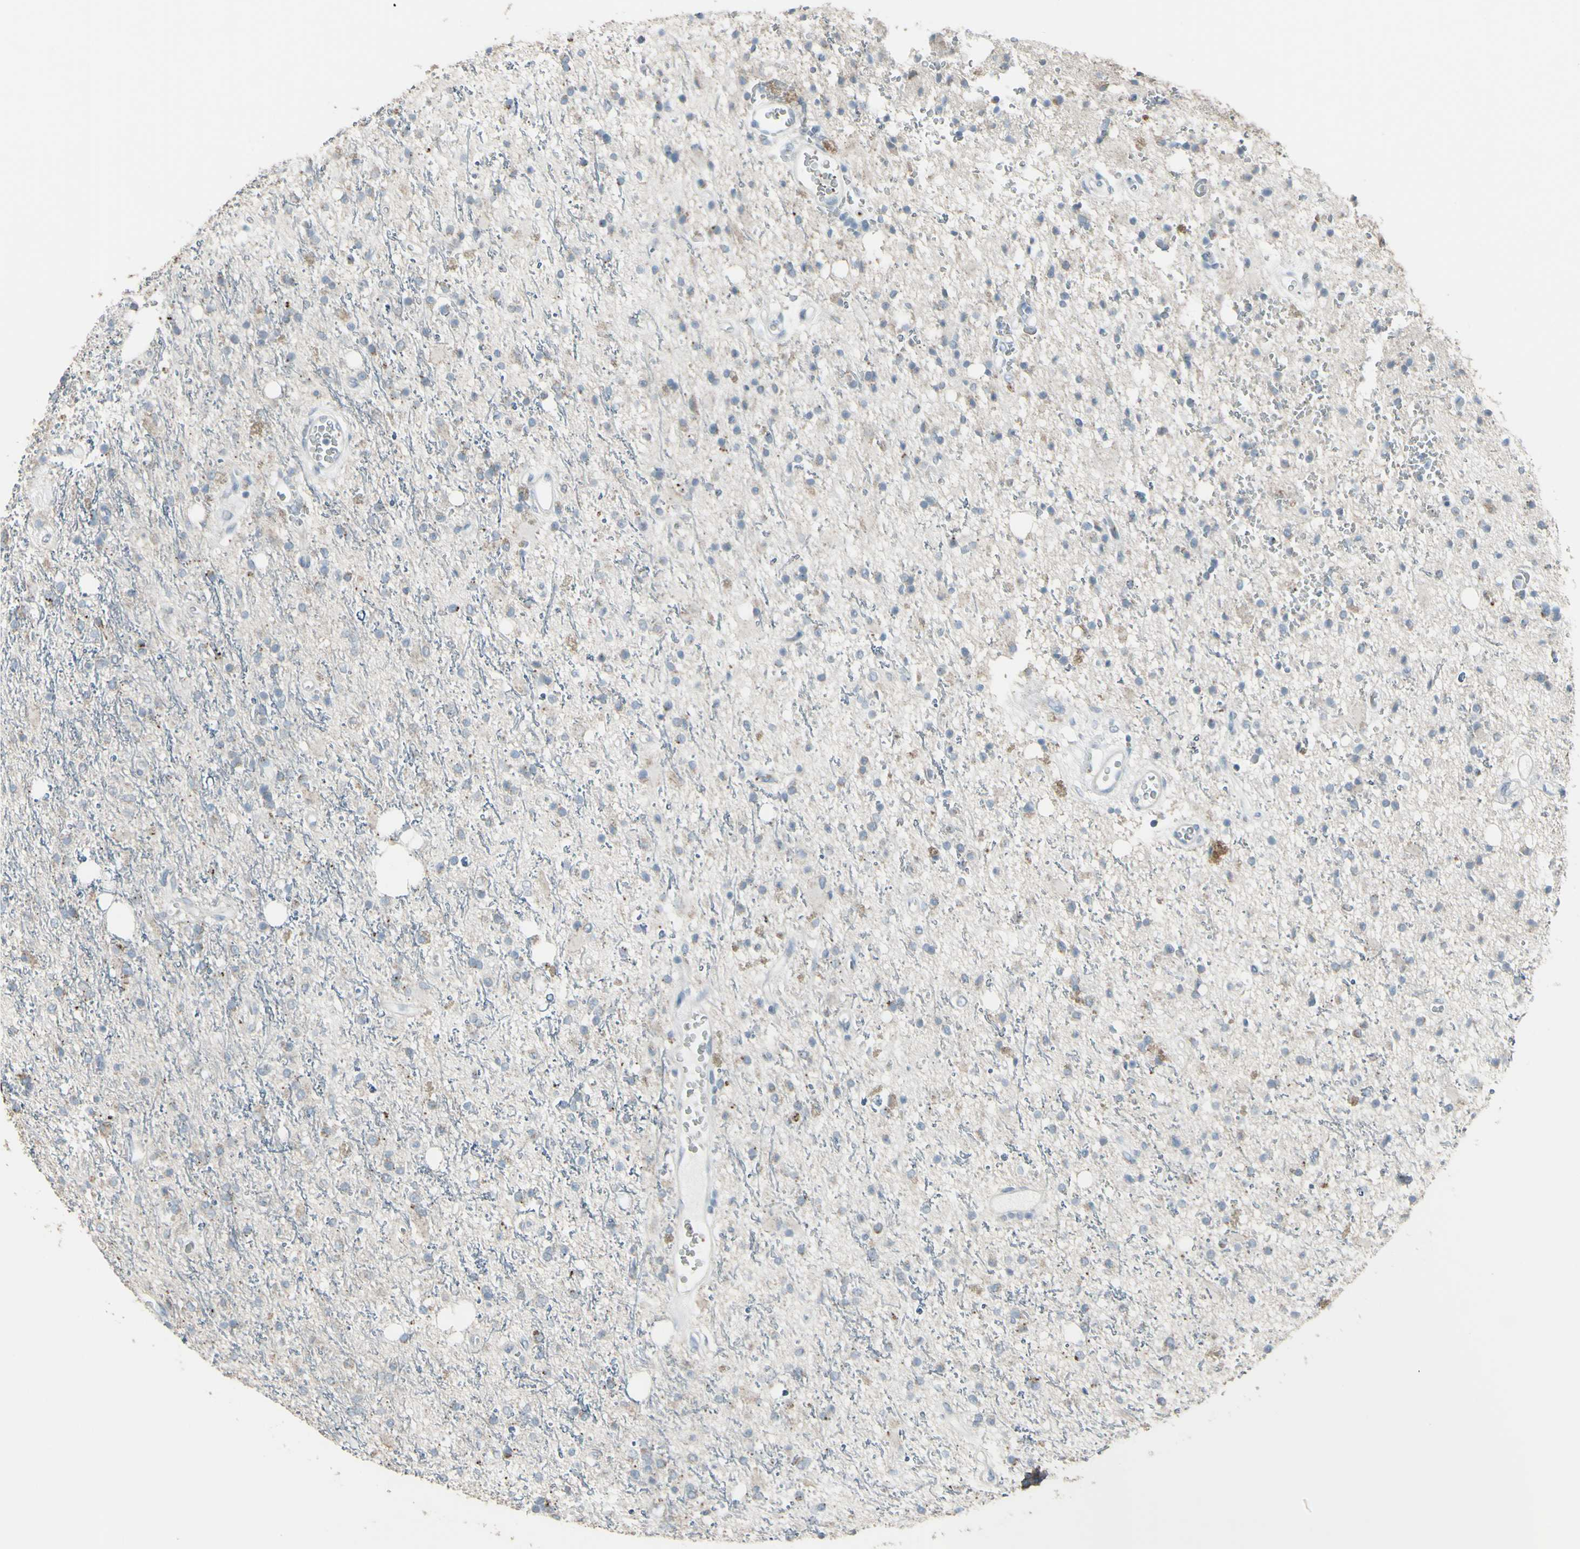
{"staining": {"intensity": "negative", "quantity": "none", "location": "none"}, "tissue": "glioma", "cell_type": "Tumor cells", "image_type": "cancer", "snomed": [{"axis": "morphology", "description": "Glioma, malignant, High grade"}, {"axis": "topography", "description": "Brain"}], "caption": "Tumor cells are negative for protein expression in human glioma.", "gene": "CD79B", "patient": {"sex": "male", "age": 47}}